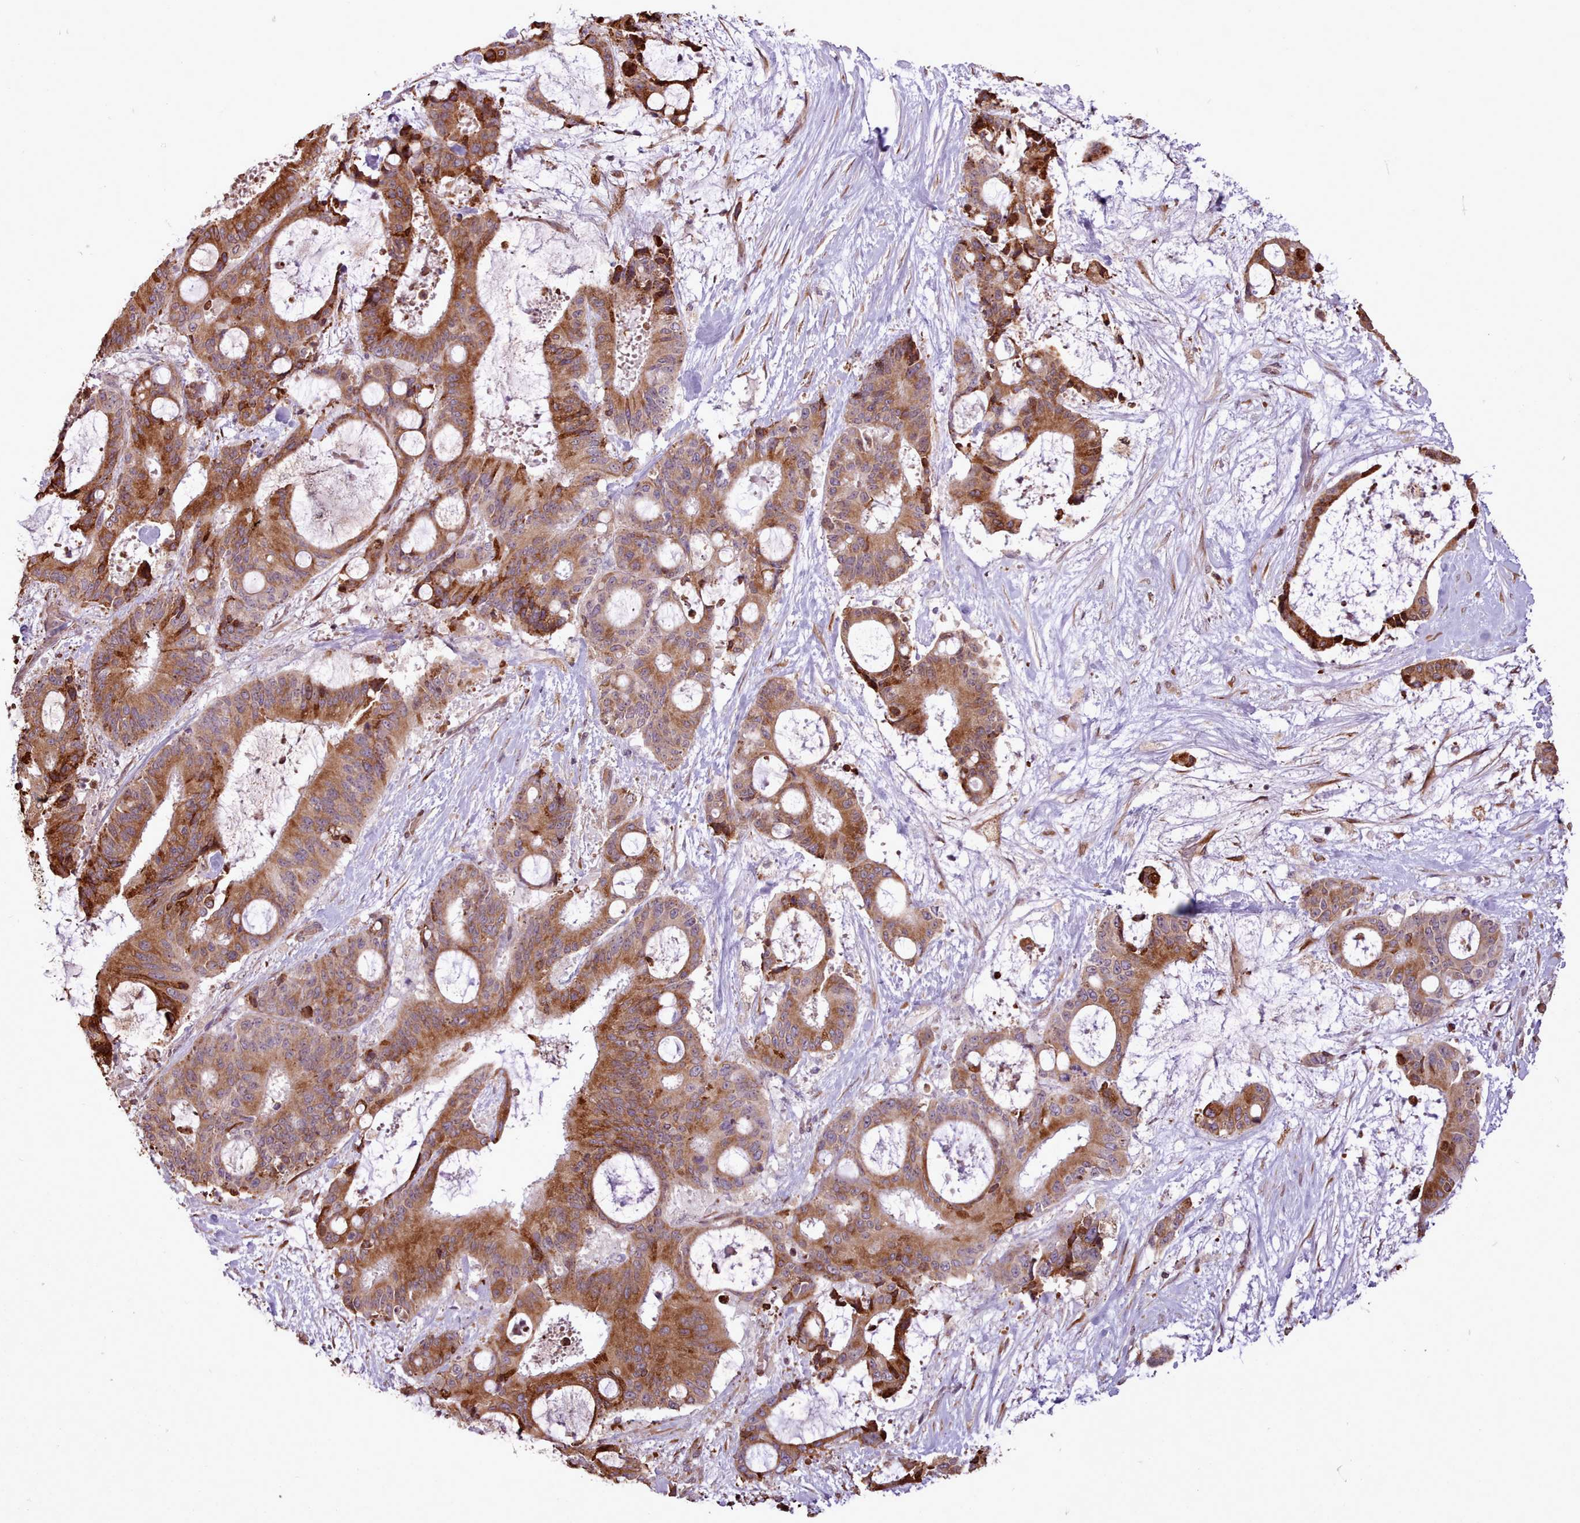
{"staining": {"intensity": "moderate", "quantity": ">75%", "location": "cytoplasmic/membranous"}, "tissue": "liver cancer", "cell_type": "Tumor cells", "image_type": "cancer", "snomed": [{"axis": "morphology", "description": "Normal tissue, NOS"}, {"axis": "morphology", "description": "Cholangiocarcinoma"}, {"axis": "topography", "description": "Liver"}, {"axis": "topography", "description": "Peripheral nerve tissue"}], "caption": "Immunohistochemistry micrograph of human liver cholangiocarcinoma stained for a protein (brown), which shows medium levels of moderate cytoplasmic/membranous positivity in about >75% of tumor cells.", "gene": "CABP1", "patient": {"sex": "female", "age": 73}}